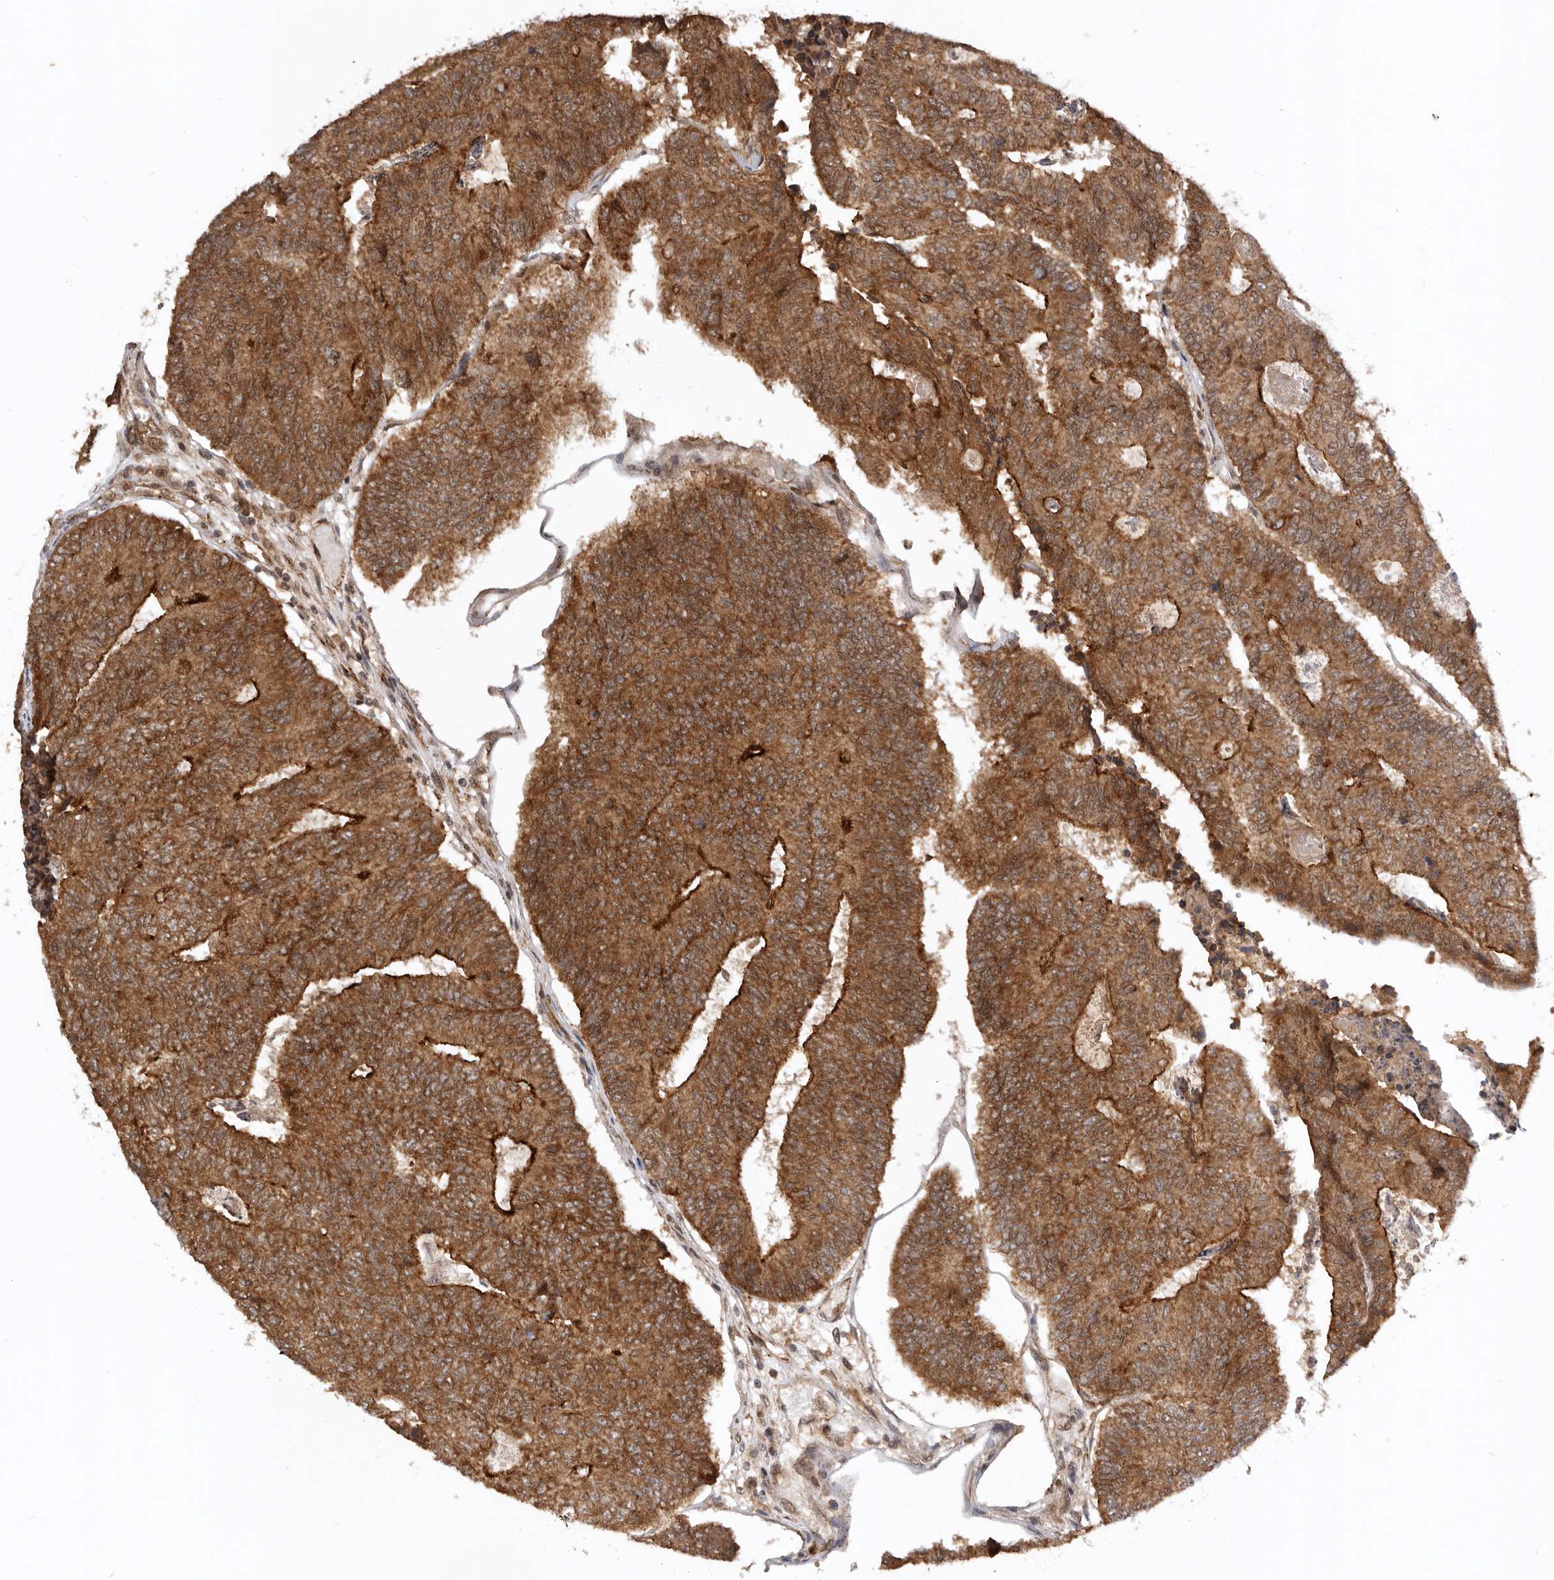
{"staining": {"intensity": "strong", "quantity": ">75%", "location": "cytoplasmic/membranous"}, "tissue": "colorectal cancer", "cell_type": "Tumor cells", "image_type": "cancer", "snomed": [{"axis": "morphology", "description": "Adenocarcinoma, NOS"}, {"axis": "topography", "description": "Colon"}], "caption": "Colorectal cancer stained with DAB (3,3'-diaminobenzidine) immunohistochemistry demonstrates high levels of strong cytoplasmic/membranous staining in about >75% of tumor cells. The staining is performed using DAB (3,3'-diaminobenzidine) brown chromogen to label protein expression. The nuclei are counter-stained blue using hematoxylin.", "gene": "TARS2", "patient": {"sex": "female", "age": 67}}